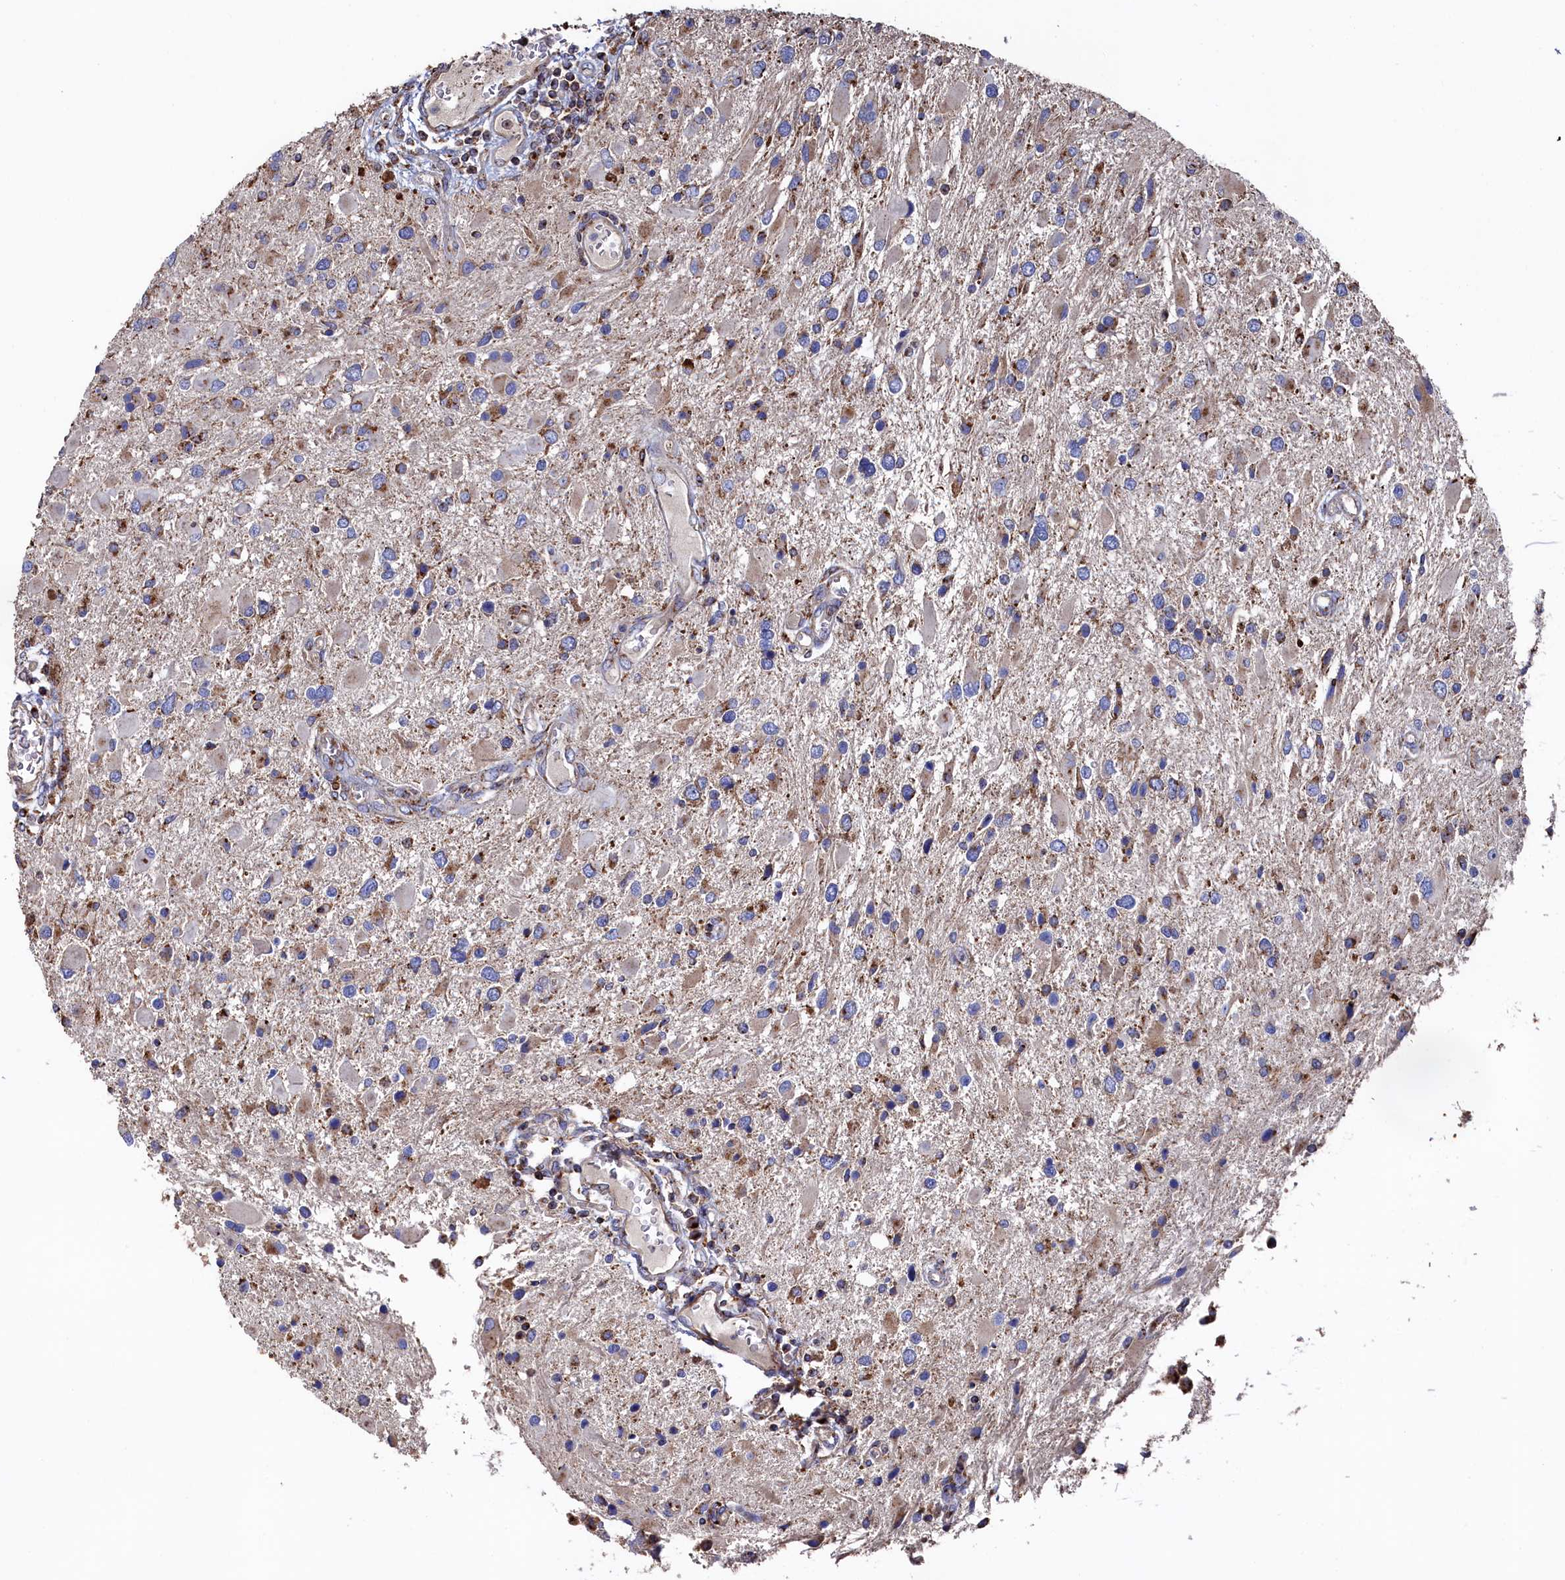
{"staining": {"intensity": "moderate", "quantity": "<25%", "location": "cytoplasmic/membranous"}, "tissue": "glioma", "cell_type": "Tumor cells", "image_type": "cancer", "snomed": [{"axis": "morphology", "description": "Glioma, malignant, High grade"}, {"axis": "topography", "description": "Brain"}], "caption": "Protein staining of malignant glioma (high-grade) tissue shows moderate cytoplasmic/membranous expression in approximately <25% of tumor cells.", "gene": "PRRC1", "patient": {"sex": "male", "age": 53}}